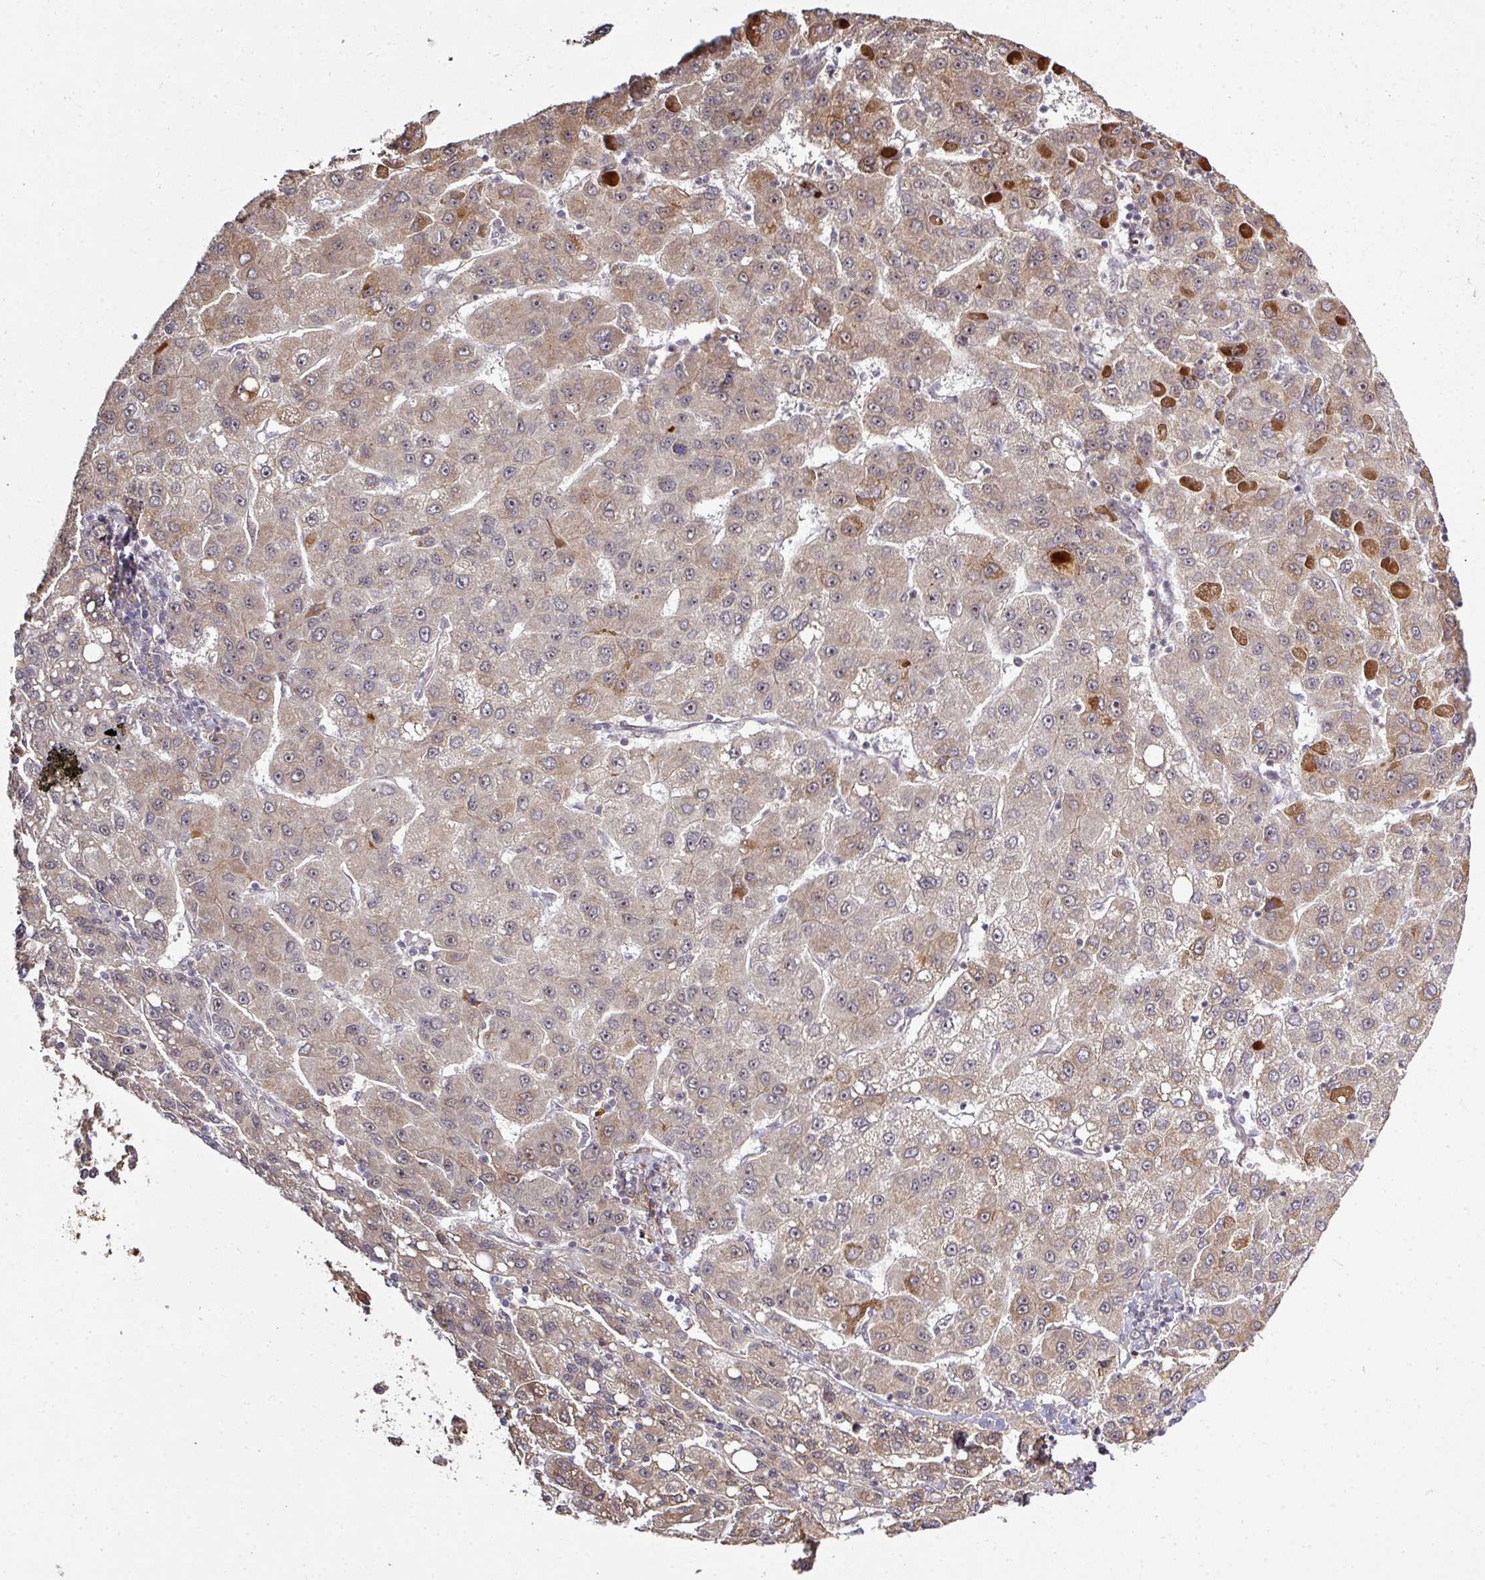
{"staining": {"intensity": "weak", "quantity": "25%-75%", "location": "cytoplasmic/membranous"}, "tissue": "liver cancer", "cell_type": "Tumor cells", "image_type": "cancer", "snomed": [{"axis": "morphology", "description": "Carcinoma, Hepatocellular, NOS"}, {"axis": "topography", "description": "Liver"}], "caption": "Hepatocellular carcinoma (liver) stained with a brown dye shows weak cytoplasmic/membranous positive staining in approximately 25%-75% of tumor cells.", "gene": "GTF2H3", "patient": {"sex": "female", "age": 82}}